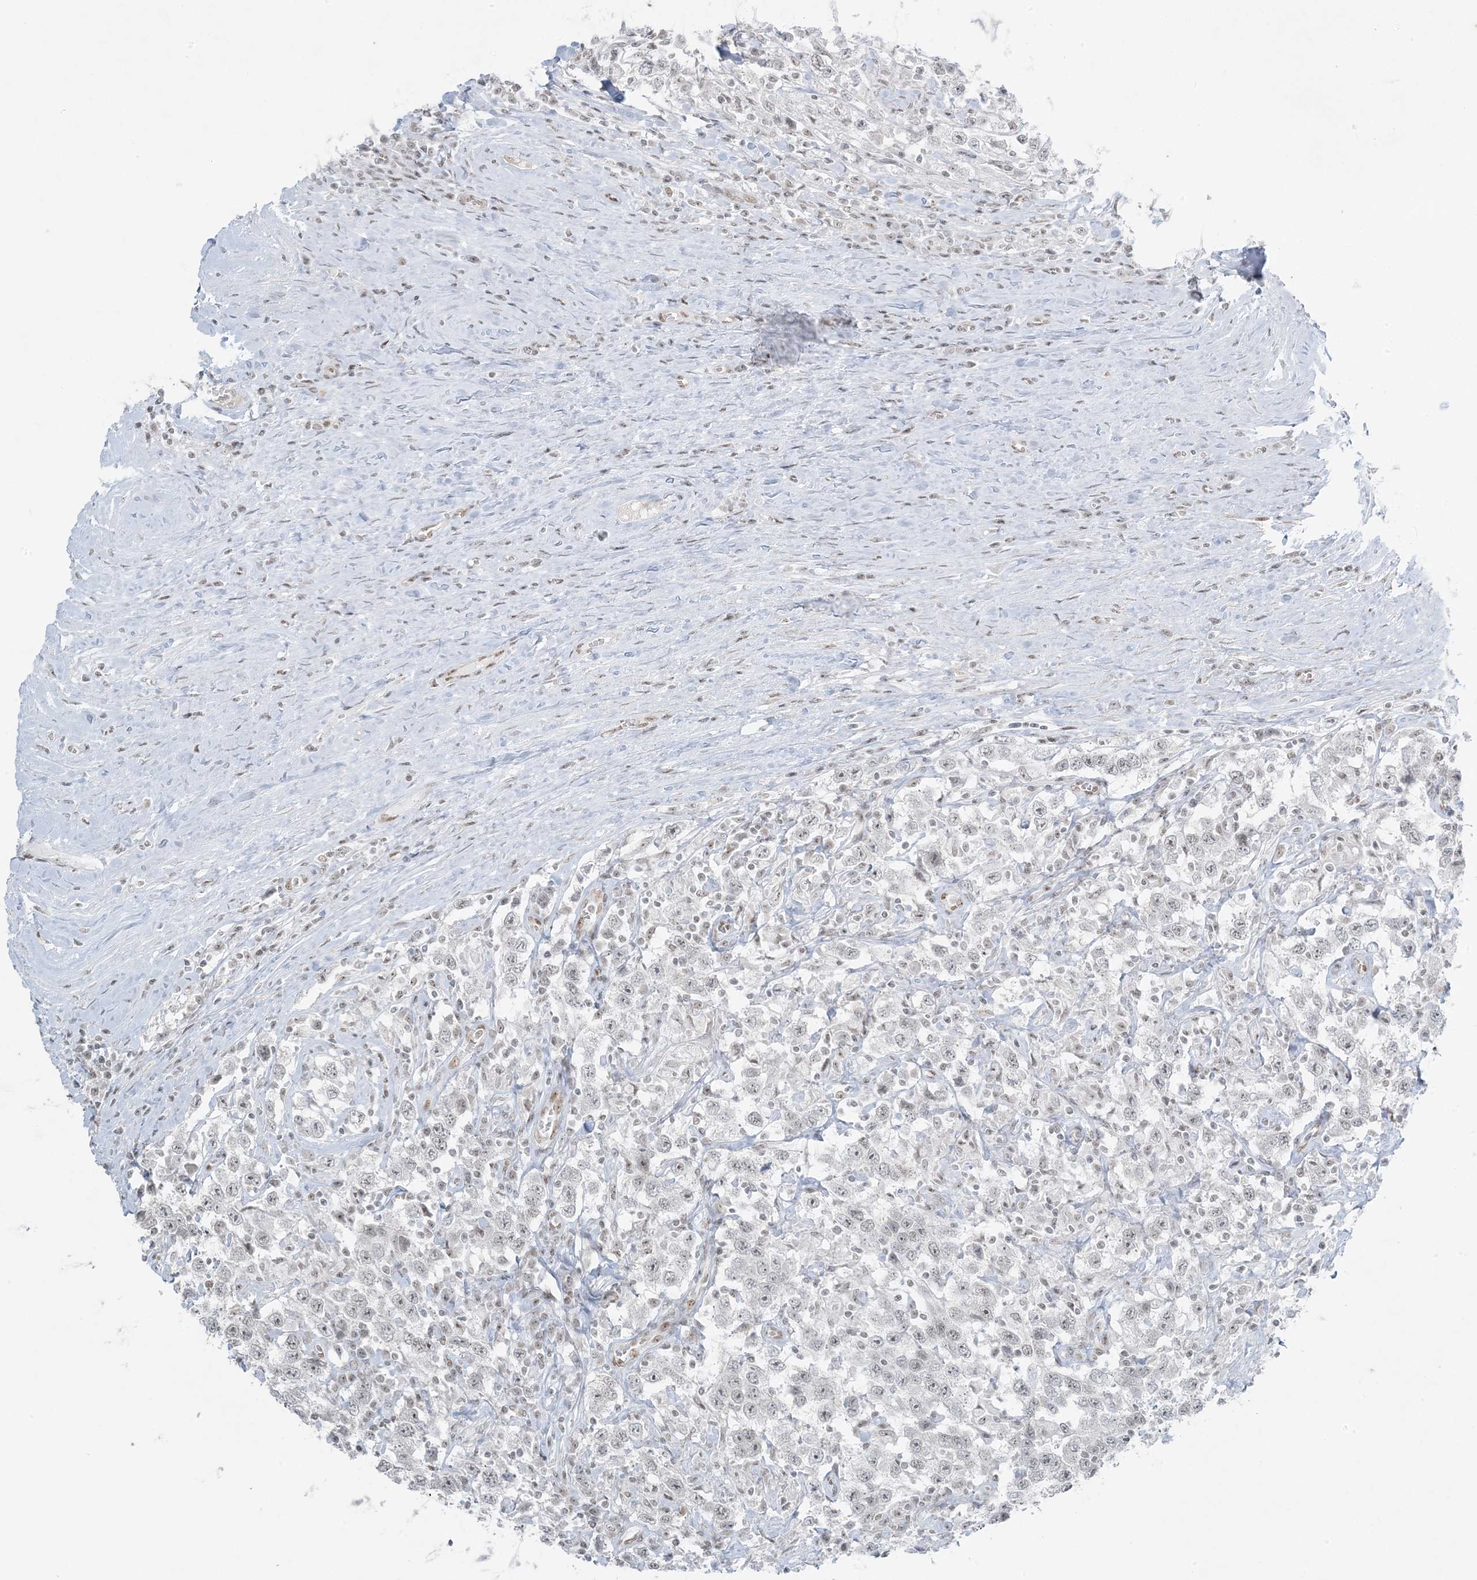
{"staining": {"intensity": "negative", "quantity": "none", "location": "none"}, "tissue": "testis cancer", "cell_type": "Tumor cells", "image_type": "cancer", "snomed": [{"axis": "morphology", "description": "Seminoma, NOS"}, {"axis": "topography", "description": "Testis"}], "caption": "Immunohistochemical staining of testis seminoma reveals no significant positivity in tumor cells. (DAB (3,3'-diaminobenzidine) immunohistochemistry (IHC), high magnification).", "gene": "ZNF787", "patient": {"sex": "male", "age": 41}}